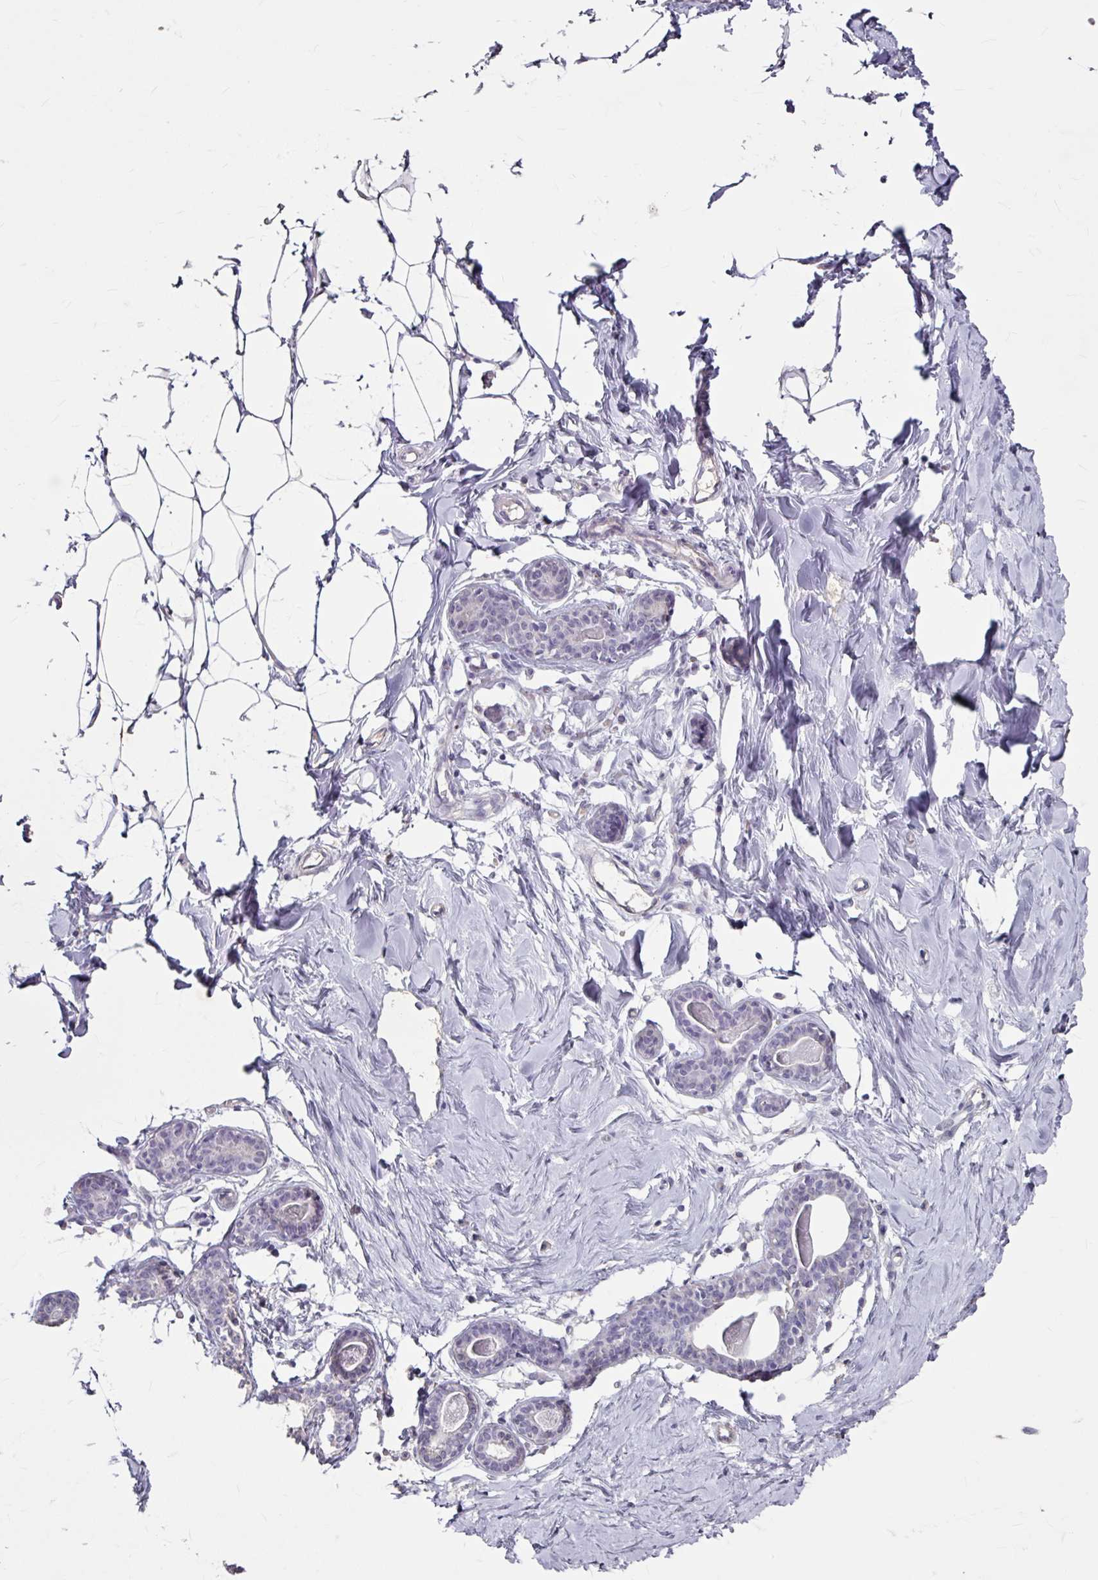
{"staining": {"intensity": "negative", "quantity": "none", "location": "none"}, "tissue": "breast", "cell_type": "Adipocytes", "image_type": "normal", "snomed": [{"axis": "morphology", "description": "Normal tissue, NOS"}, {"axis": "topography", "description": "Breast"}], "caption": "A high-resolution image shows immunohistochemistry (IHC) staining of normal breast, which reveals no significant staining in adipocytes.", "gene": "ANKRD1", "patient": {"sex": "female", "age": 23}}